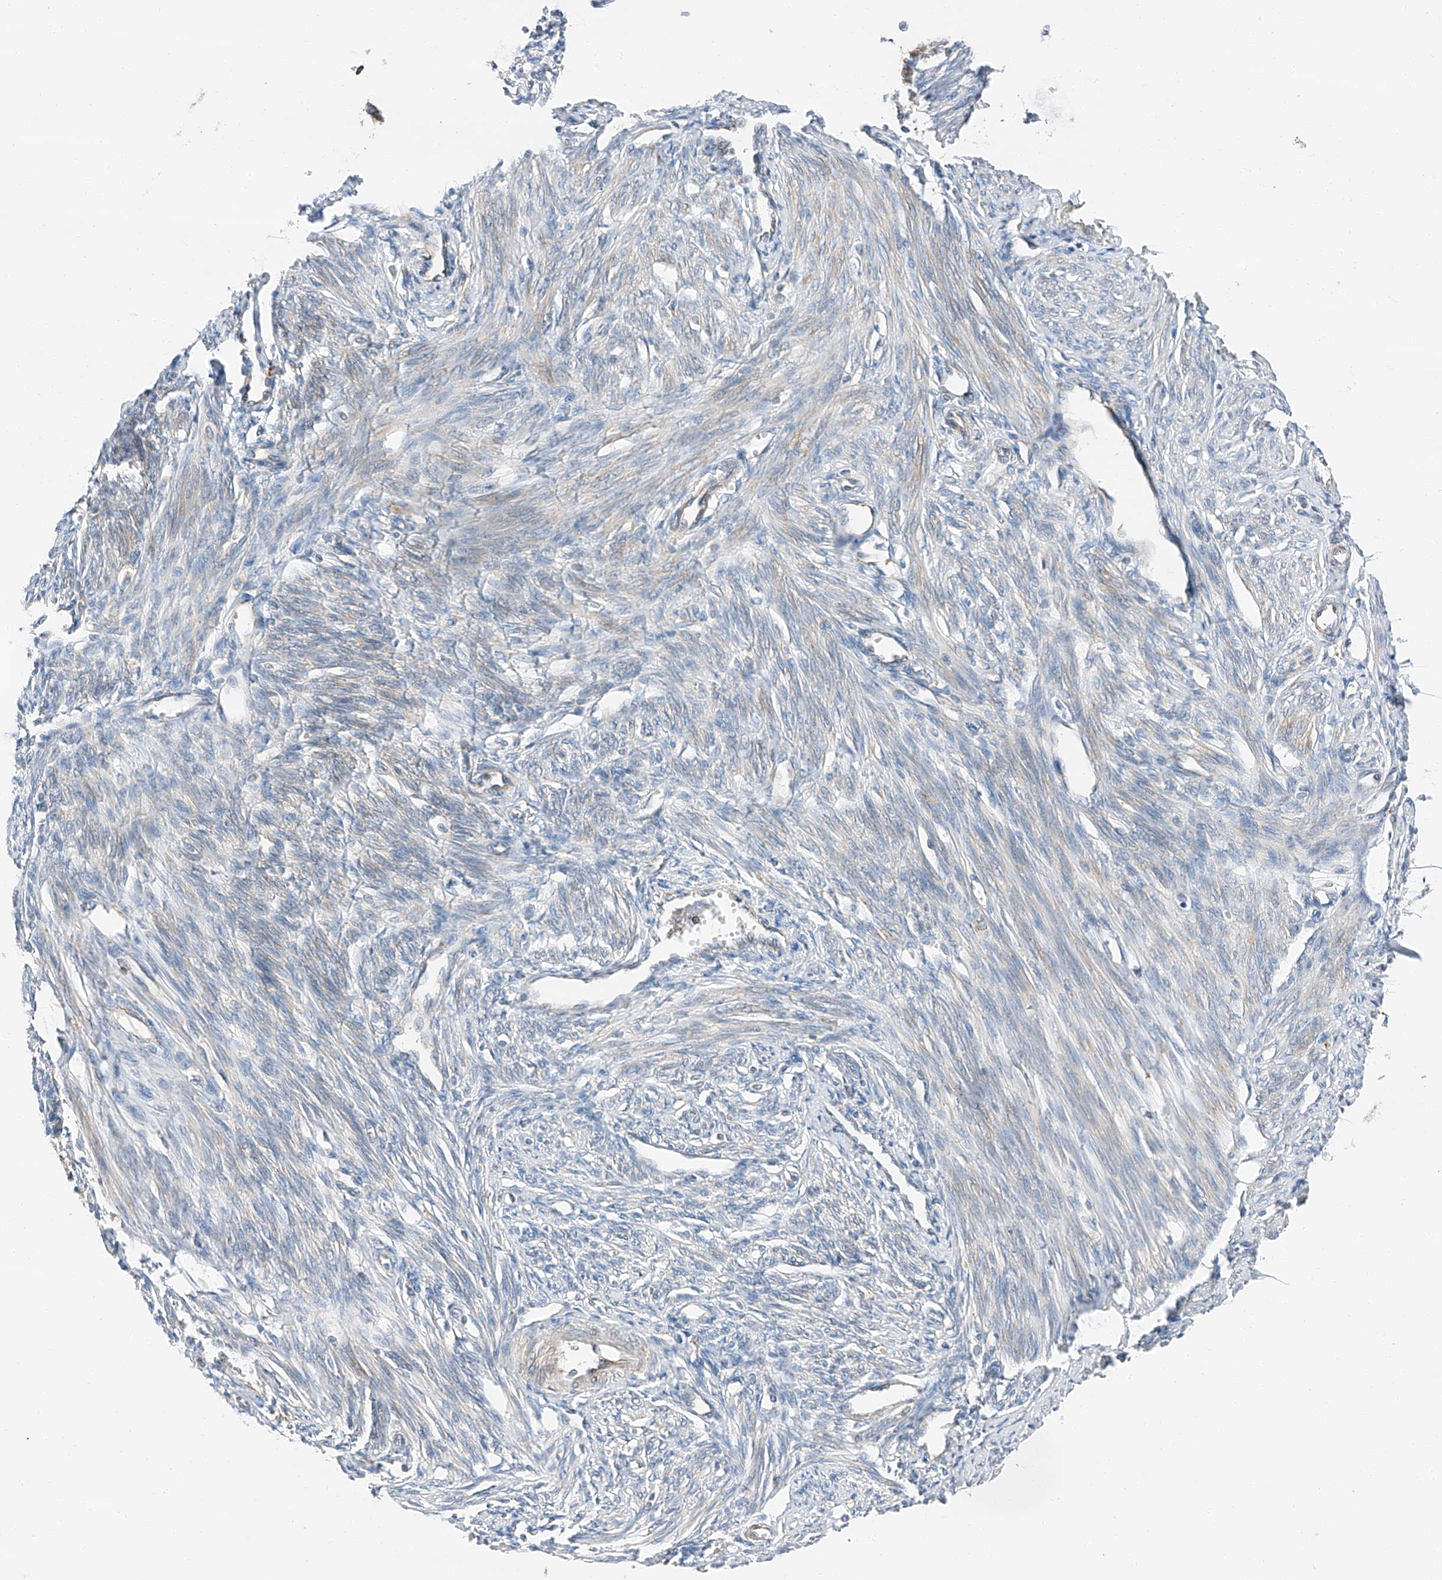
{"staining": {"intensity": "moderate", "quantity": "25%-75%", "location": "cytoplasmic/membranous"}, "tissue": "endometrium", "cell_type": "Cells in endometrial stroma", "image_type": "normal", "snomed": [{"axis": "morphology", "description": "Normal tissue, NOS"}, {"axis": "topography", "description": "Endometrium"}], "caption": "Brown immunohistochemical staining in normal endometrium shows moderate cytoplasmic/membranous expression in approximately 25%-75% of cells in endometrial stroma.", "gene": "ZC3H15", "patient": {"sex": "female", "age": 56}}